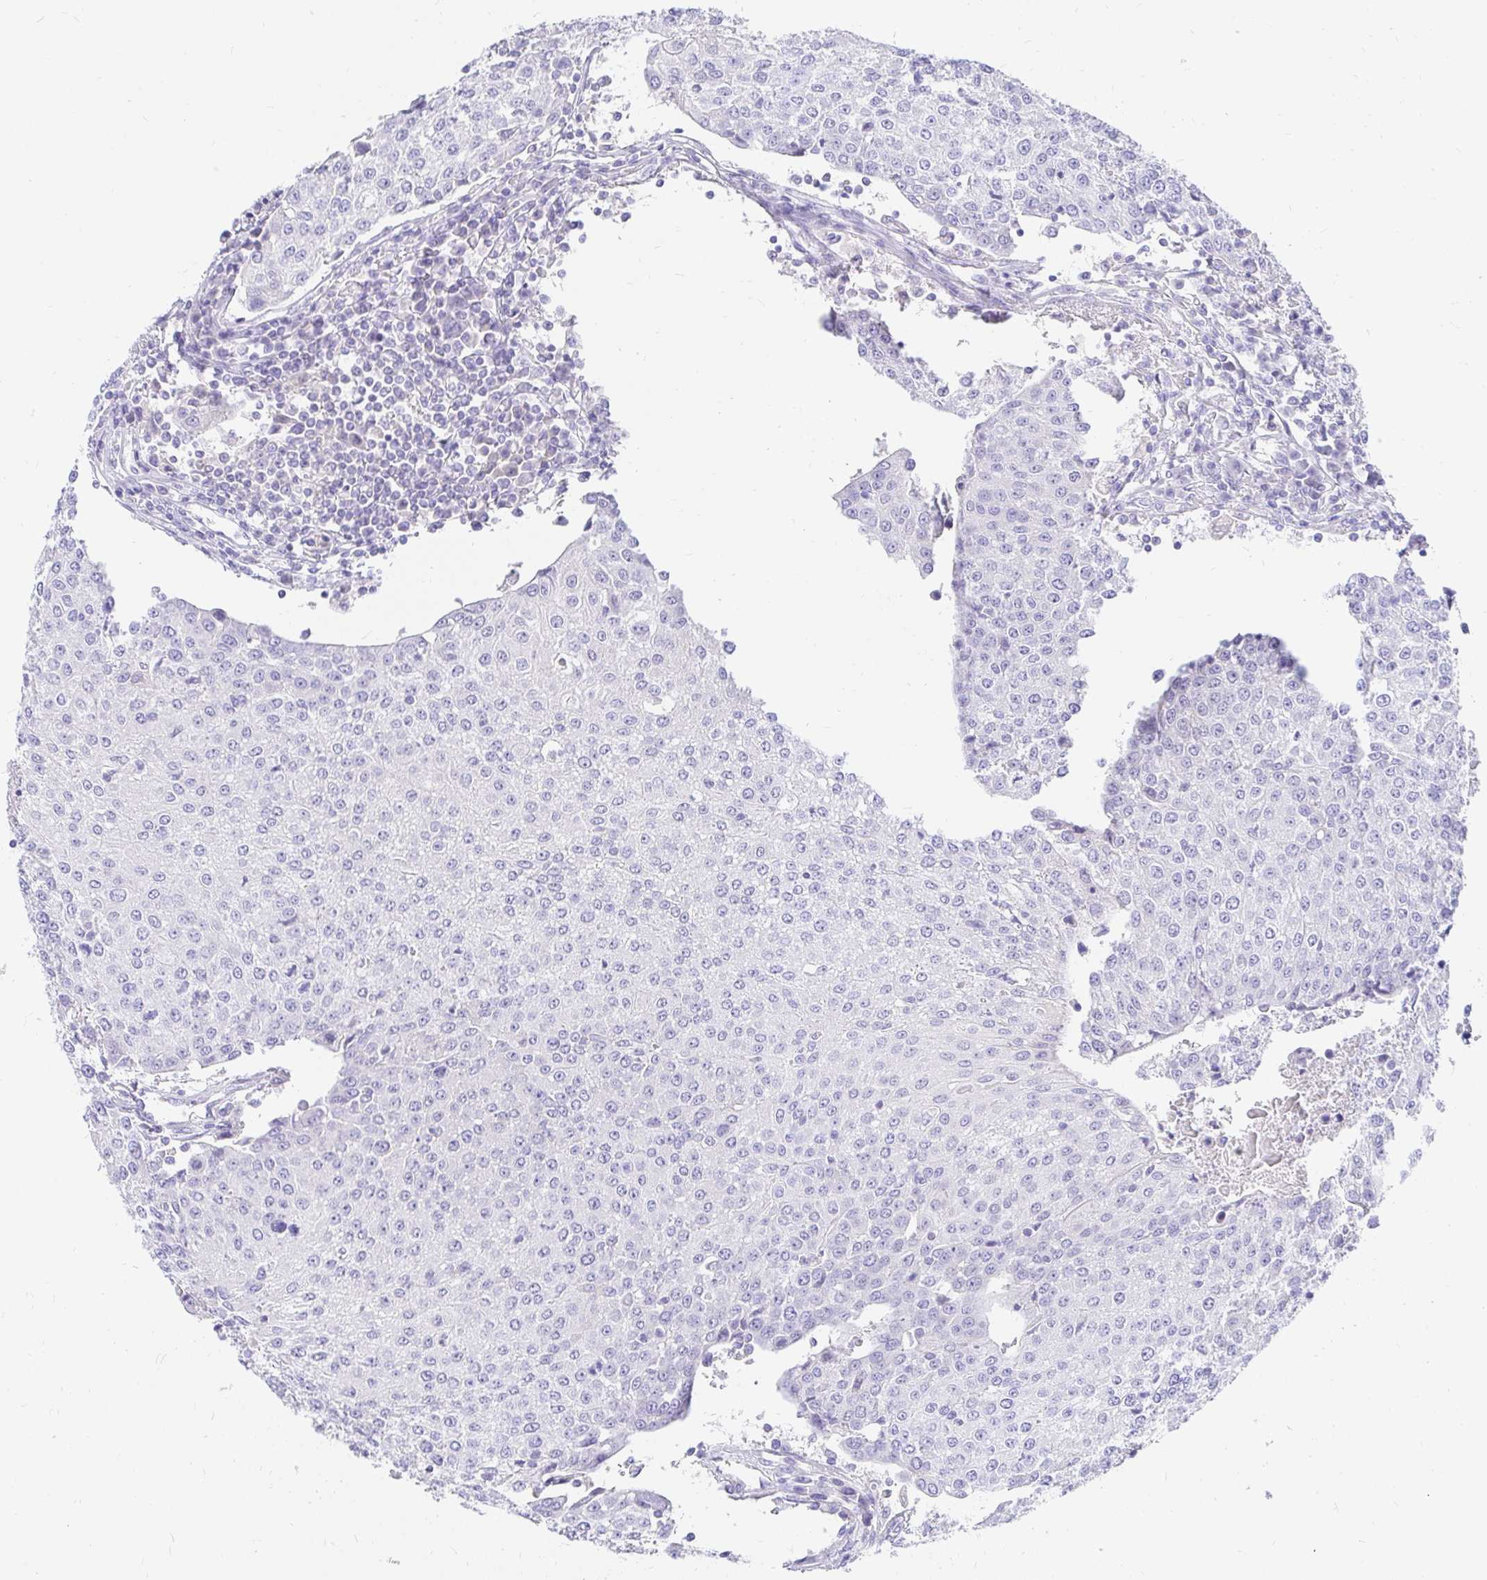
{"staining": {"intensity": "negative", "quantity": "none", "location": "none"}, "tissue": "urothelial cancer", "cell_type": "Tumor cells", "image_type": "cancer", "snomed": [{"axis": "morphology", "description": "Urothelial carcinoma, High grade"}, {"axis": "topography", "description": "Urinary bladder"}], "caption": "High magnification brightfield microscopy of urothelial cancer stained with DAB (3,3'-diaminobenzidine) (brown) and counterstained with hematoxylin (blue): tumor cells show no significant staining. Brightfield microscopy of immunohistochemistry stained with DAB (brown) and hematoxylin (blue), captured at high magnification.", "gene": "NR2E1", "patient": {"sex": "female", "age": 85}}